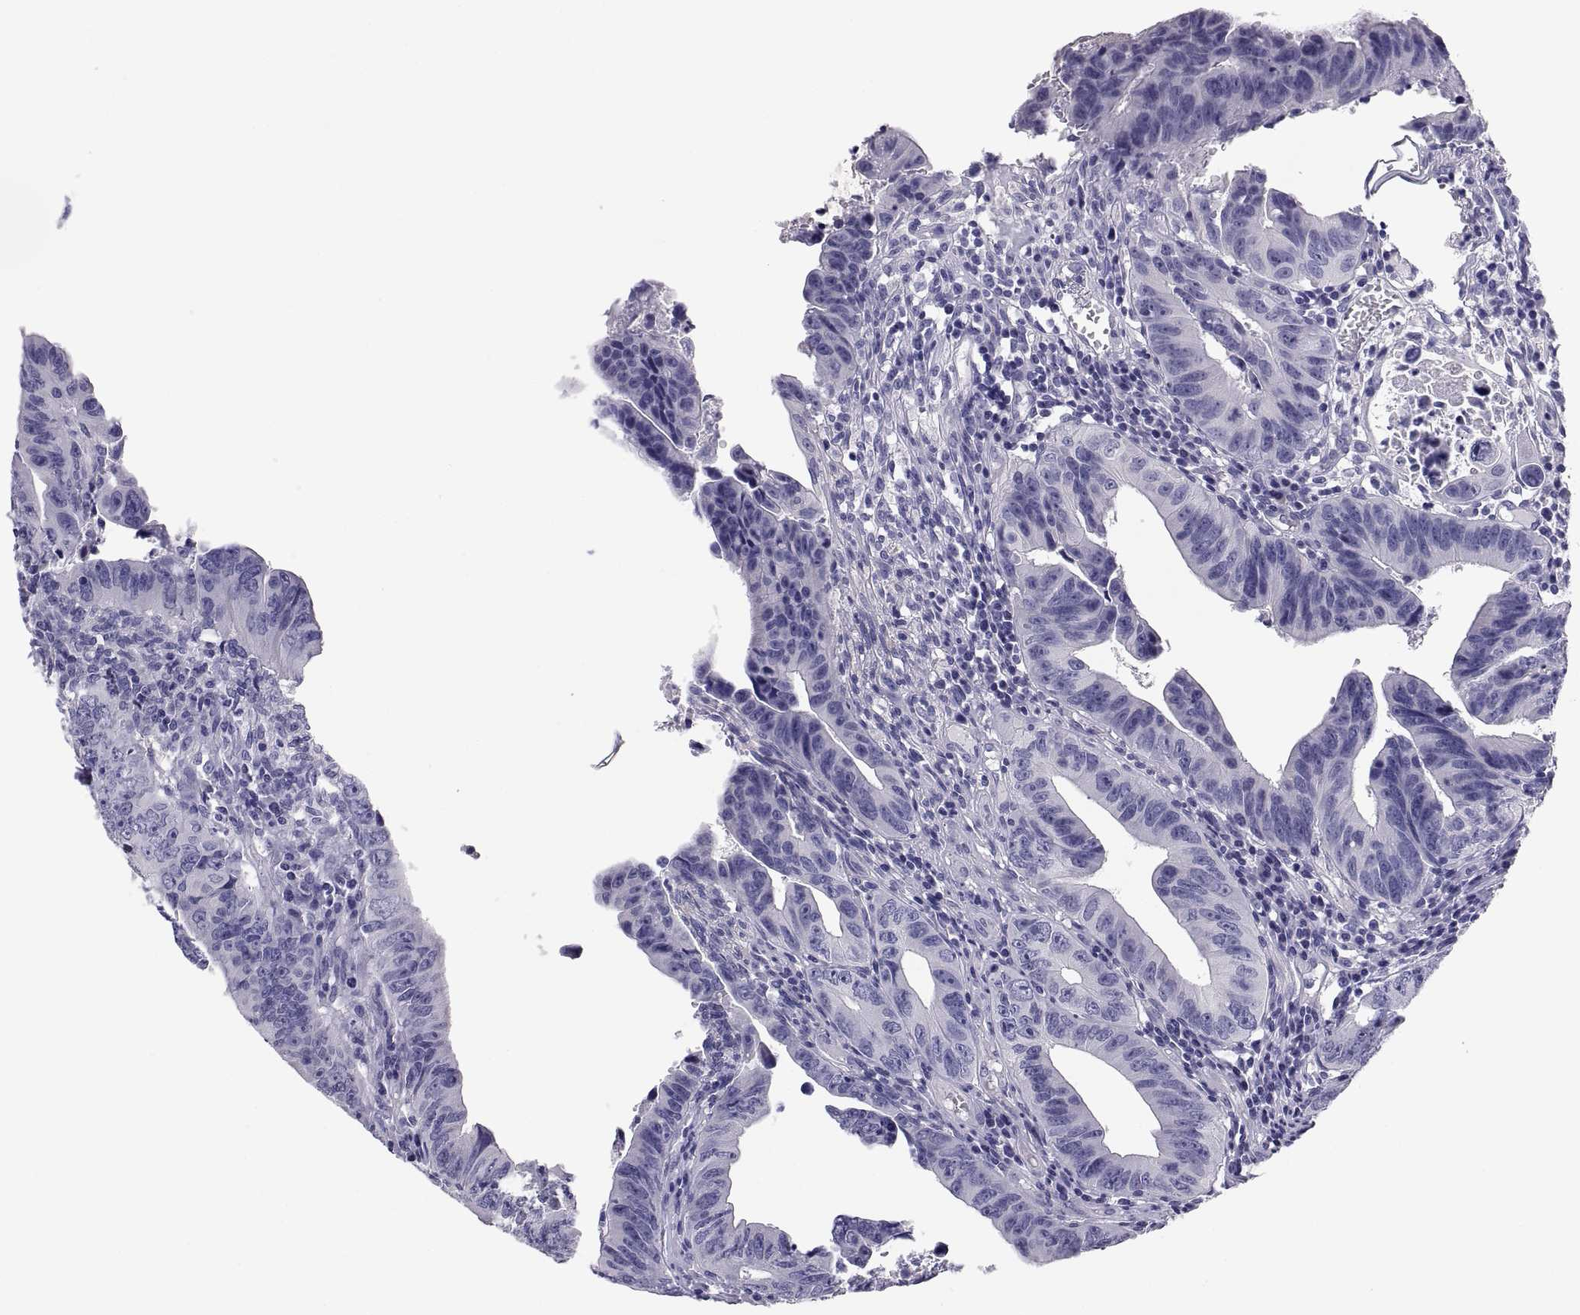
{"staining": {"intensity": "negative", "quantity": "none", "location": "none"}, "tissue": "colorectal cancer", "cell_type": "Tumor cells", "image_type": "cancer", "snomed": [{"axis": "morphology", "description": "Adenocarcinoma, NOS"}, {"axis": "topography", "description": "Colon"}], "caption": "Image shows no protein positivity in tumor cells of colorectal cancer (adenocarcinoma) tissue. The staining was performed using DAB to visualize the protein expression in brown, while the nuclei were stained in blue with hematoxylin (Magnification: 20x).", "gene": "STRC", "patient": {"sex": "female", "age": 87}}